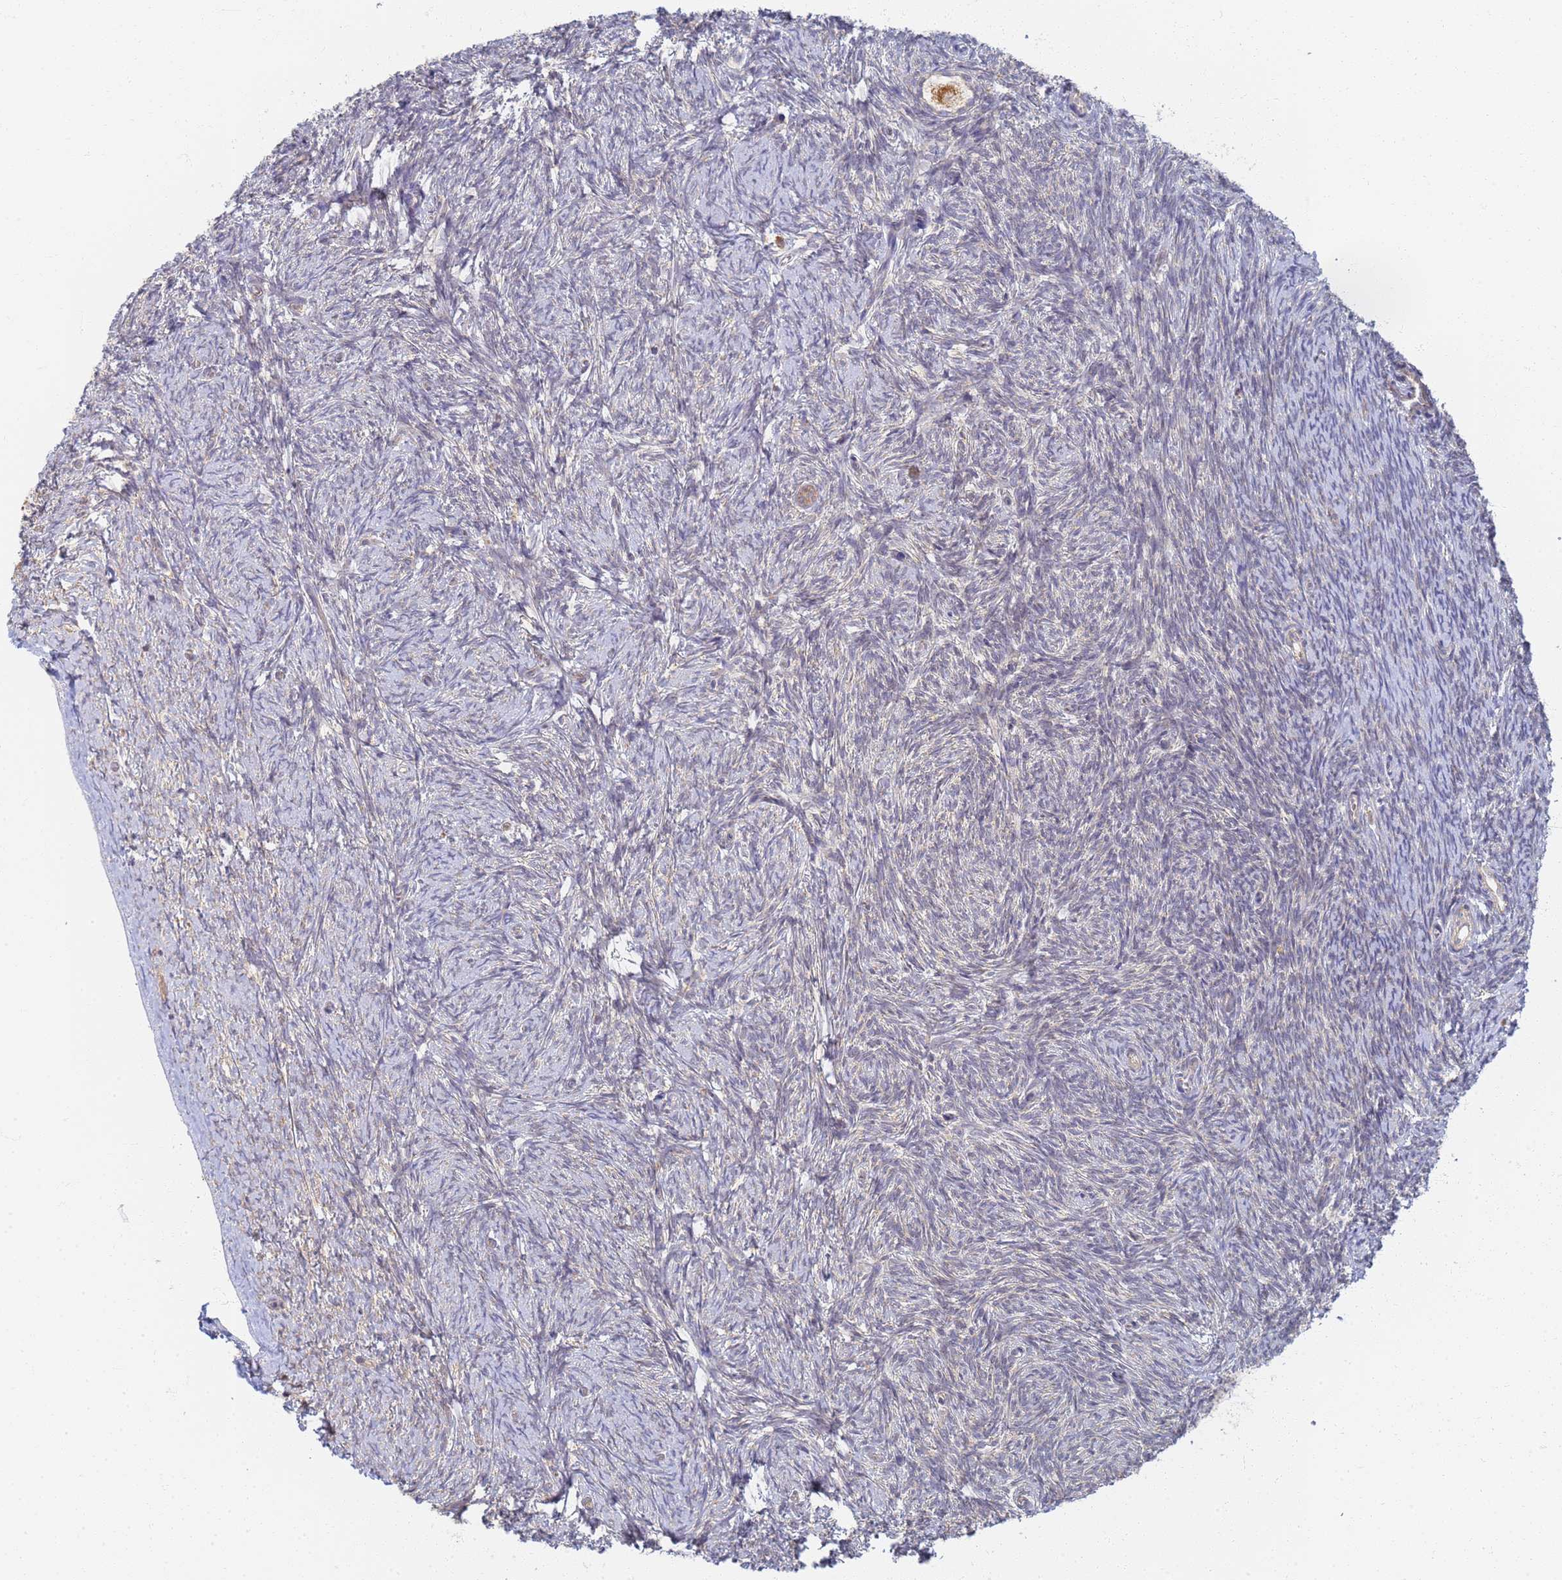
{"staining": {"intensity": "moderate", "quantity": ">75%", "location": "cytoplasmic/membranous"}, "tissue": "ovary", "cell_type": "Follicle cells", "image_type": "normal", "snomed": [{"axis": "morphology", "description": "Normal tissue, NOS"}, {"axis": "topography", "description": "Ovary"}], "caption": "Protein analysis of unremarkable ovary demonstrates moderate cytoplasmic/membranous positivity in about >75% of follicle cells.", "gene": "UTP23", "patient": {"sex": "female", "age": 44}}